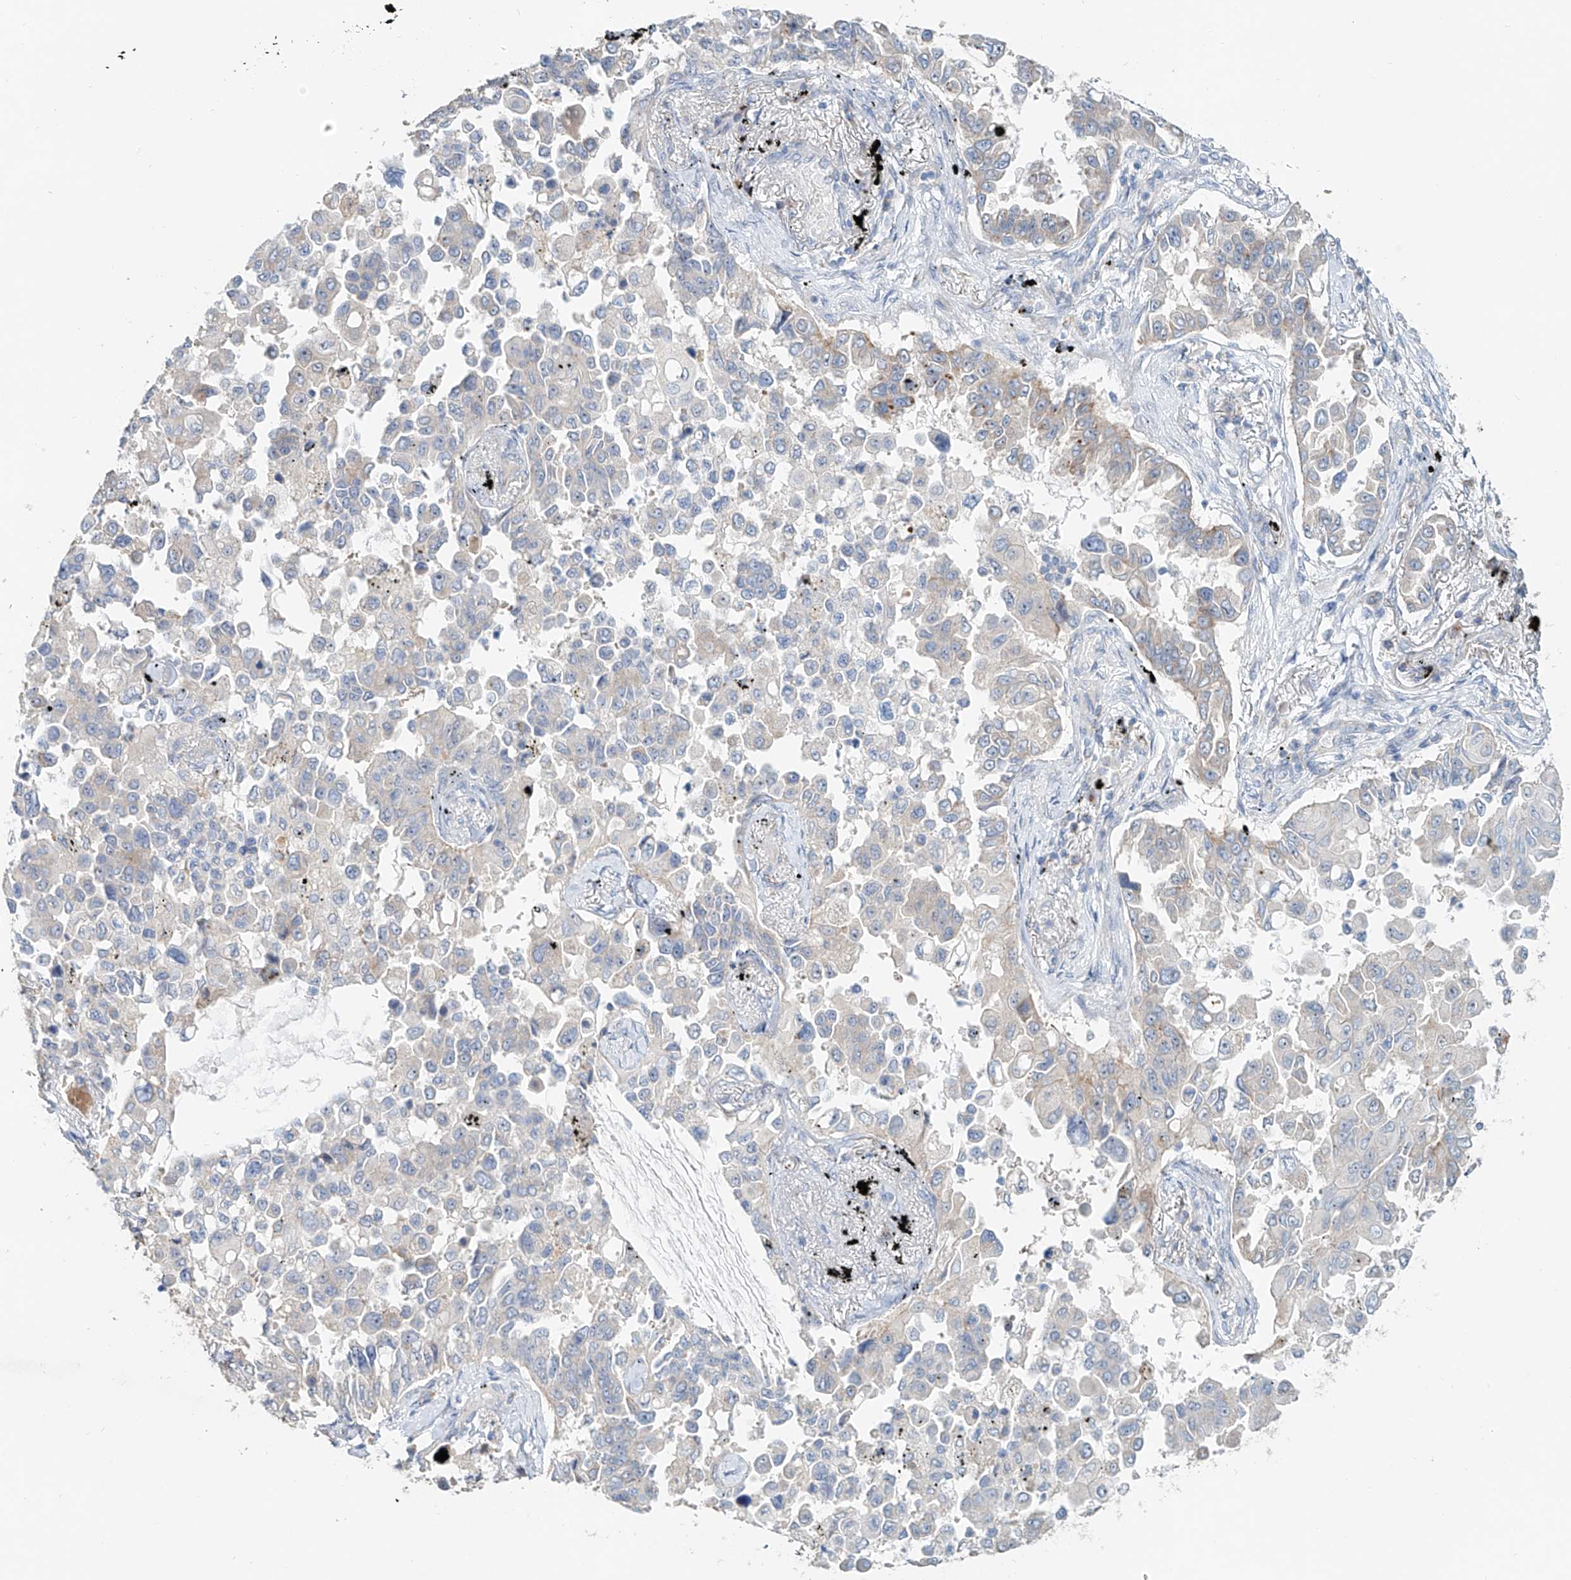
{"staining": {"intensity": "negative", "quantity": "none", "location": "none"}, "tissue": "lung cancer", "cell_type": "Tumor cells", "image_type": "cancer", "snomed": [{"axis": "morphology", "description": "Adenocarcinoma, NOS"}, {"axis": "topography", "description": "Lung"}], "caption": "A micrograph of lung adenocarcinoma stained for a protein demonstrates no brown staining in tumor cells. The staining was performed using DAB (3,3'-diaminobenzidine) to visualize the protein expression in brown, while the nuclei were stained in blue with hematoxylin (Magnification: 20x).", "gene": "TRIM47", "patient": {"sex": "female", "age": 67}}